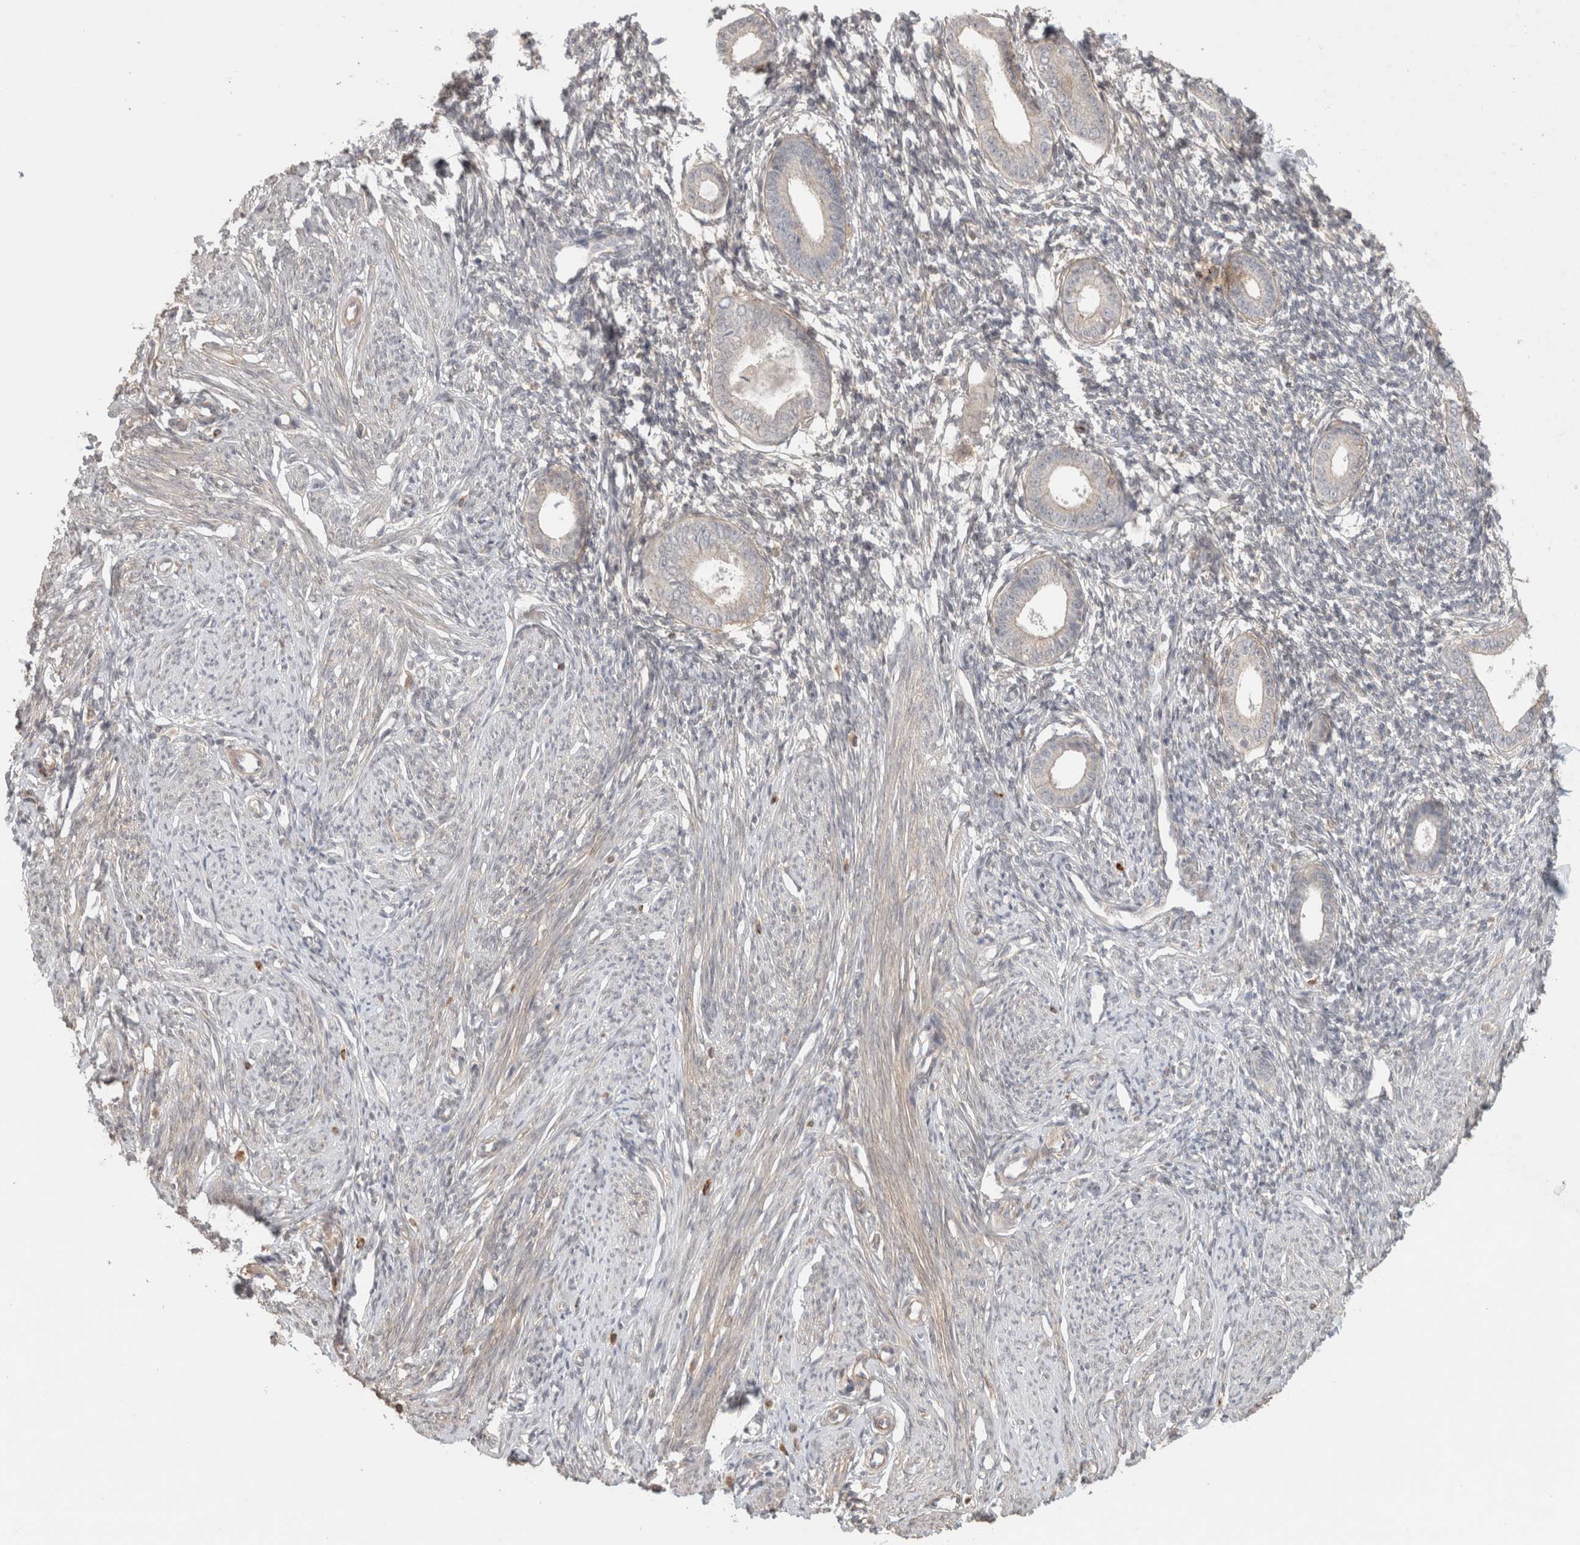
{"staining": {"intensity": "negative", "quantity": "none", "location": "none"}, "tissue": "endometrium", "cell_type": "Cells in endometrial stroma", "image_type": "normal", "snomed": [{"axis": "morphology", "description": "Normal tissue, NOS"}, {"axis": "topography", "description": "Endometrium"}], "caption": "IHC micrograph of normal endometrium: endometrium stained with DAB exhibits no significant protein positivity in cells in endometrial stroma.", "gene": "HSPG2", "patient": {"sex": "female", "age": 56}}